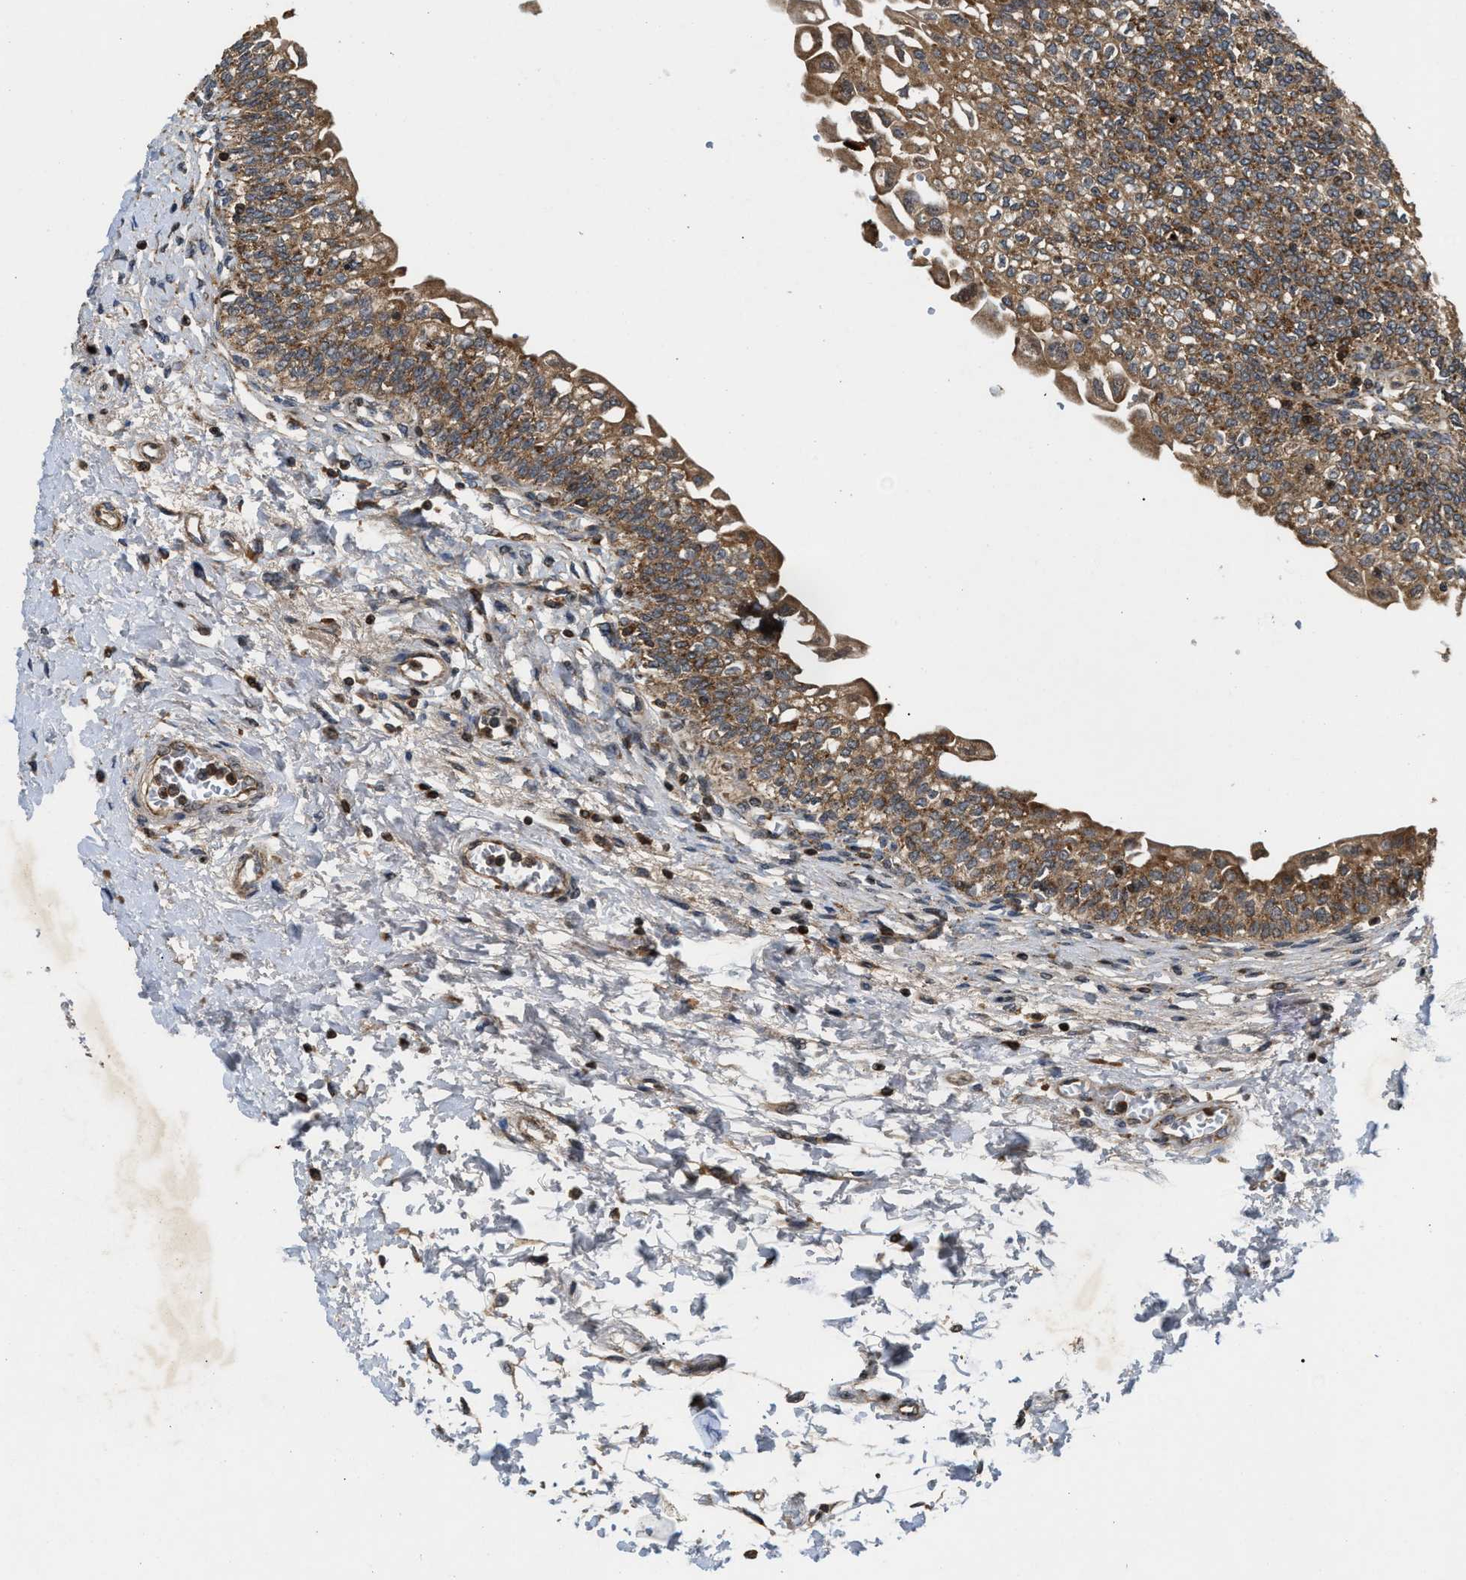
{"staining": {"intensity": "strong", "quantity": ">75%", "location": "cytoplasmic/membranous"}, "tissue": "urinary bladder", "cell_type": "Urothelial cells", "image_type": "normal", "snomed": [{"axis": "morphology", "description": "Normal tissue, NOS"}, {"axis": "topography", "description": "Urinary bladder"}], "caption": "Protein staining demonstrates strong cytoplasmic/membranous positivity in approximately >75% of urothelial cells in unremarkable urinary bladder.", "gene": "TACO1", "patient": {"sex": "male", "age": 55}}